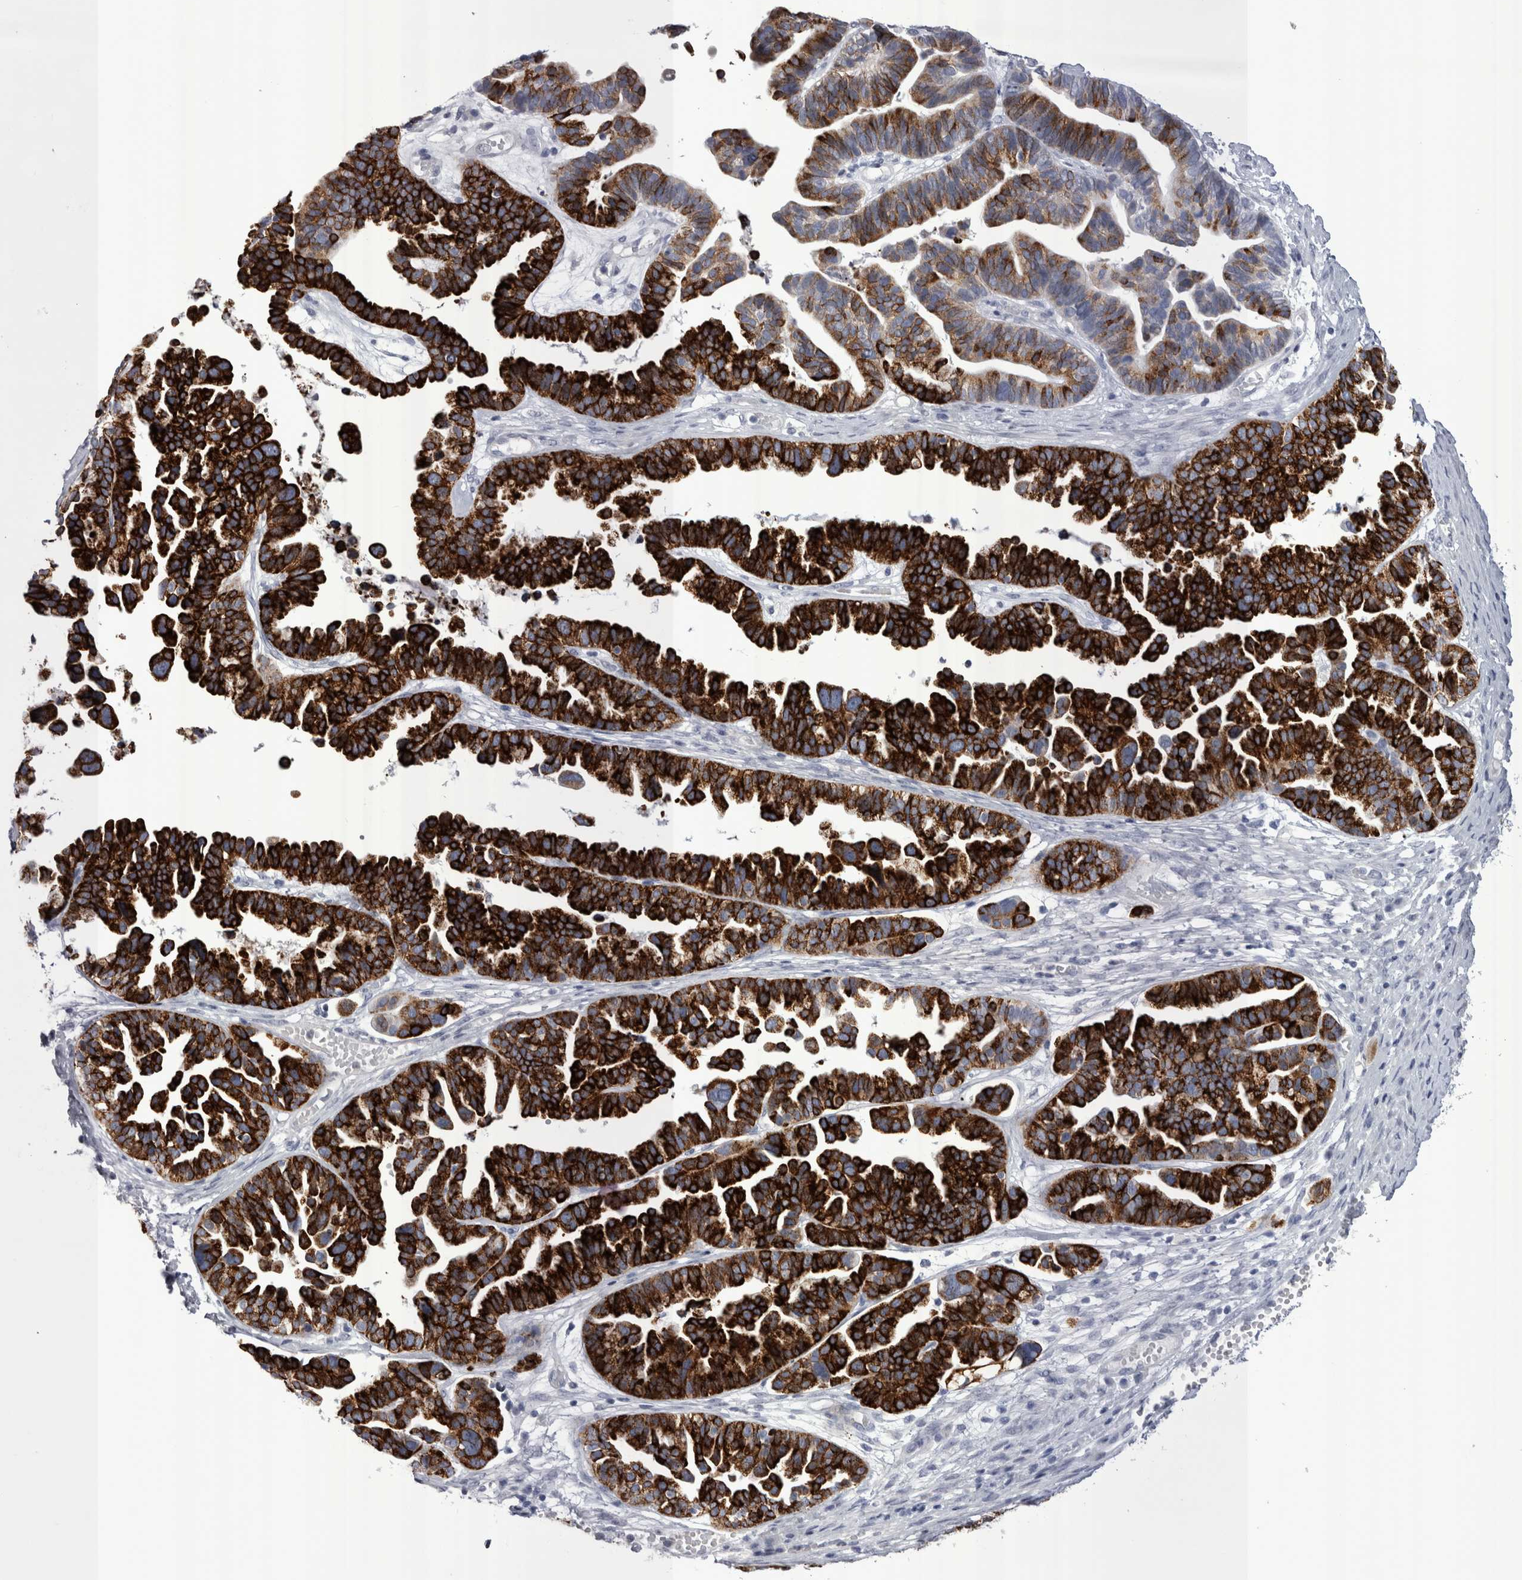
{"staining": {"intensity": "strong", "quantity": ">75%", "location": "cytoplasmic/membranous"}, "tissue": "ovarian cancer", "cell_type": "Tumor cells", "image_type": "cancer", "snomed": [{"axis": "morphology", "description": "Cystadenocarcinoma, serous, NOS"}, {"axis": "topography", "description": "Ovary"}], "caption": "IHC photomicrograph of human ovarian cancer stained for a protein (brown), which exhibits high levels of strong cytoplasmic/membranous positivity in about >75% of tumor cells.", "gene": "PWP2", "patient": {"sex": "female", "age": 56}}